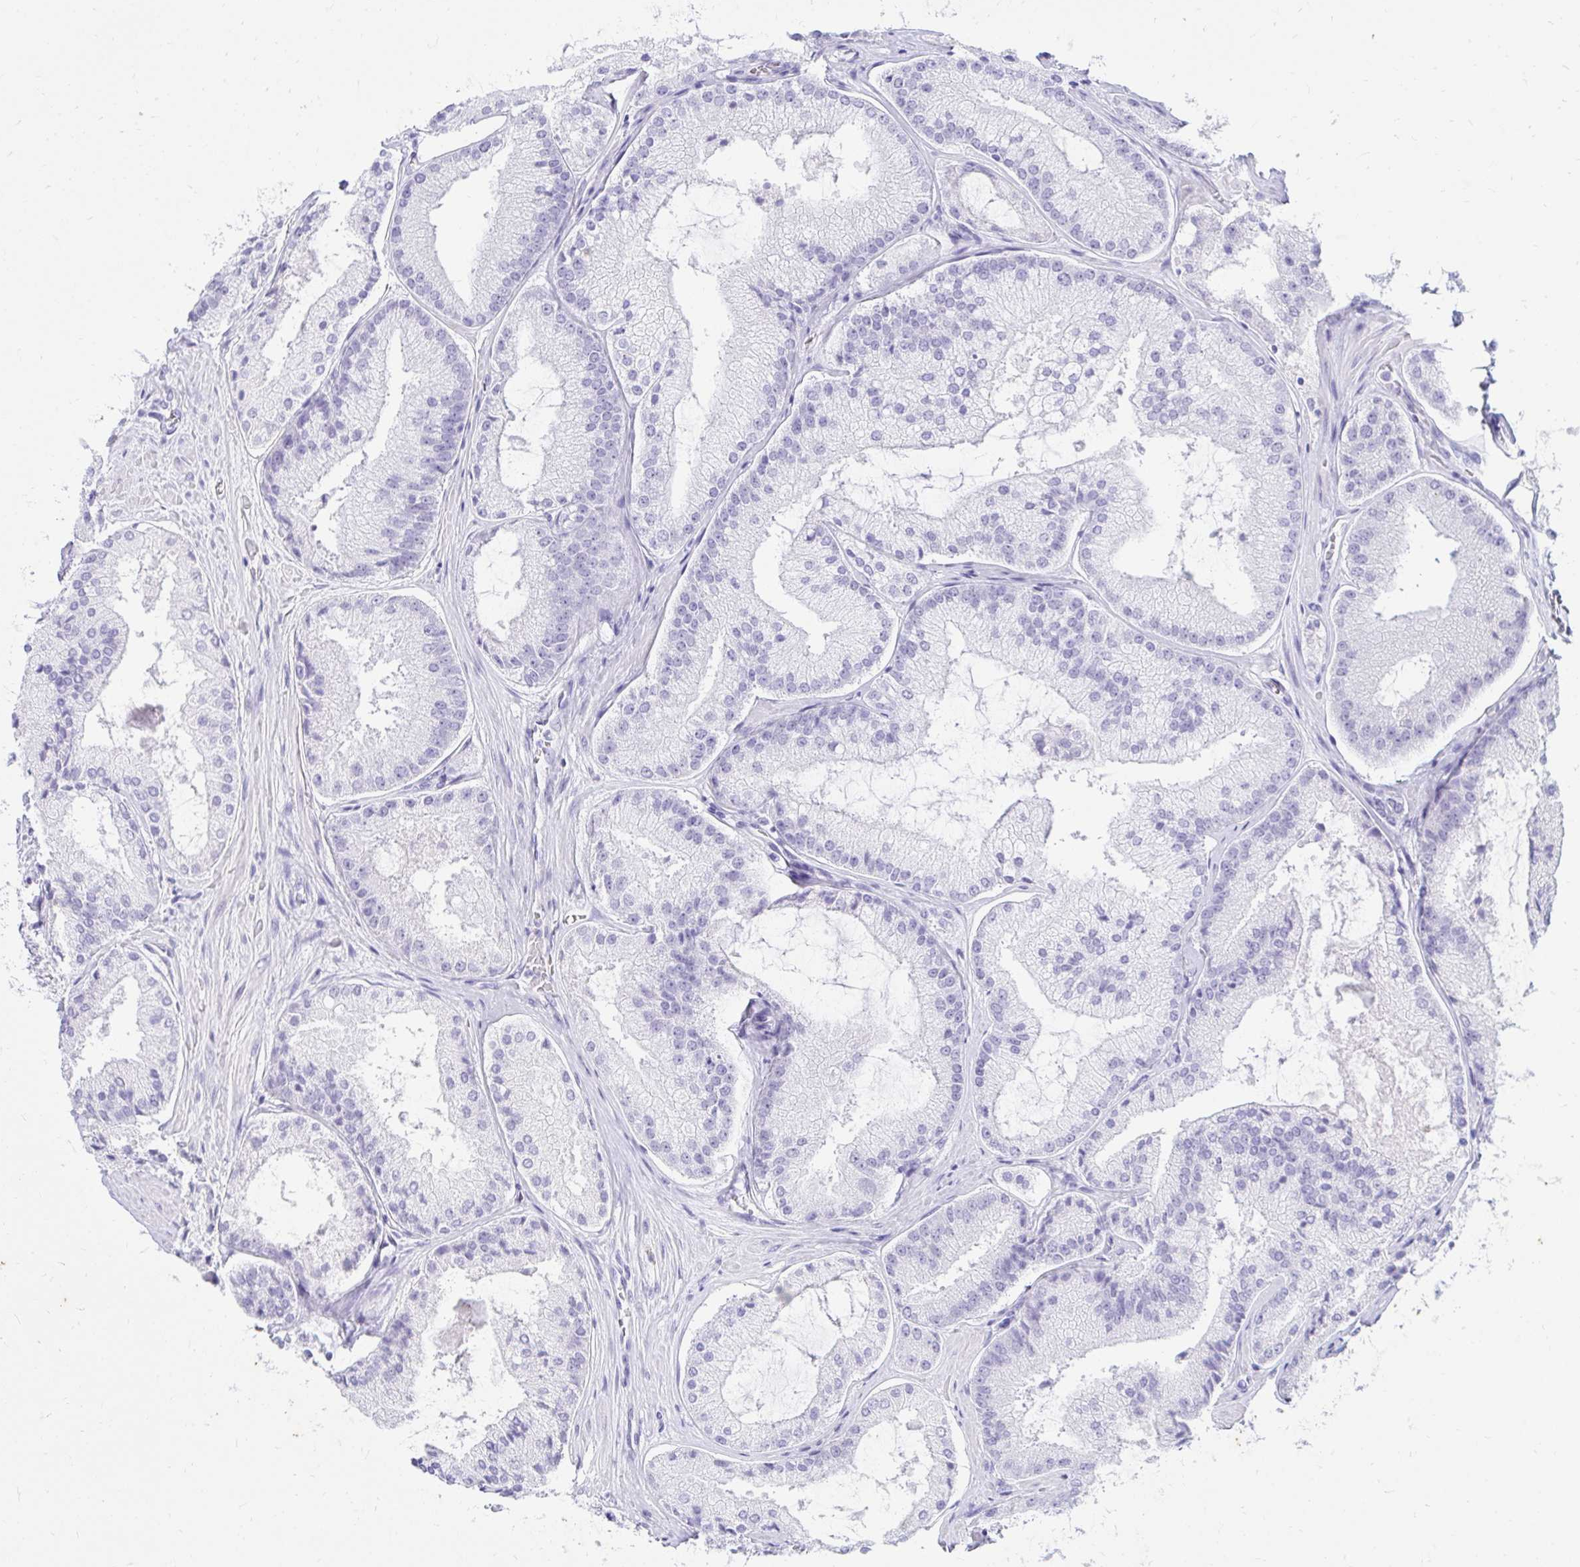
{"staining": {"intensity": "negative", "quantity": "none", "location": "none"}, "tissue": "prostate cancer", "cell_type": "Tumor cells", "image_type": "cancer", "snomed": [{"axis": "morphology", "description": "Adenocarcinoma, High grade"}, {"axis": "topography", "description": "Prostate"}], "caption": "Image shows no protein positivity in tumor cells of adenocarcinoma (high-grade) (prostate) tissue.", "gene": "NANOGNB", "patient": {"sex": "male", "age": 73}}